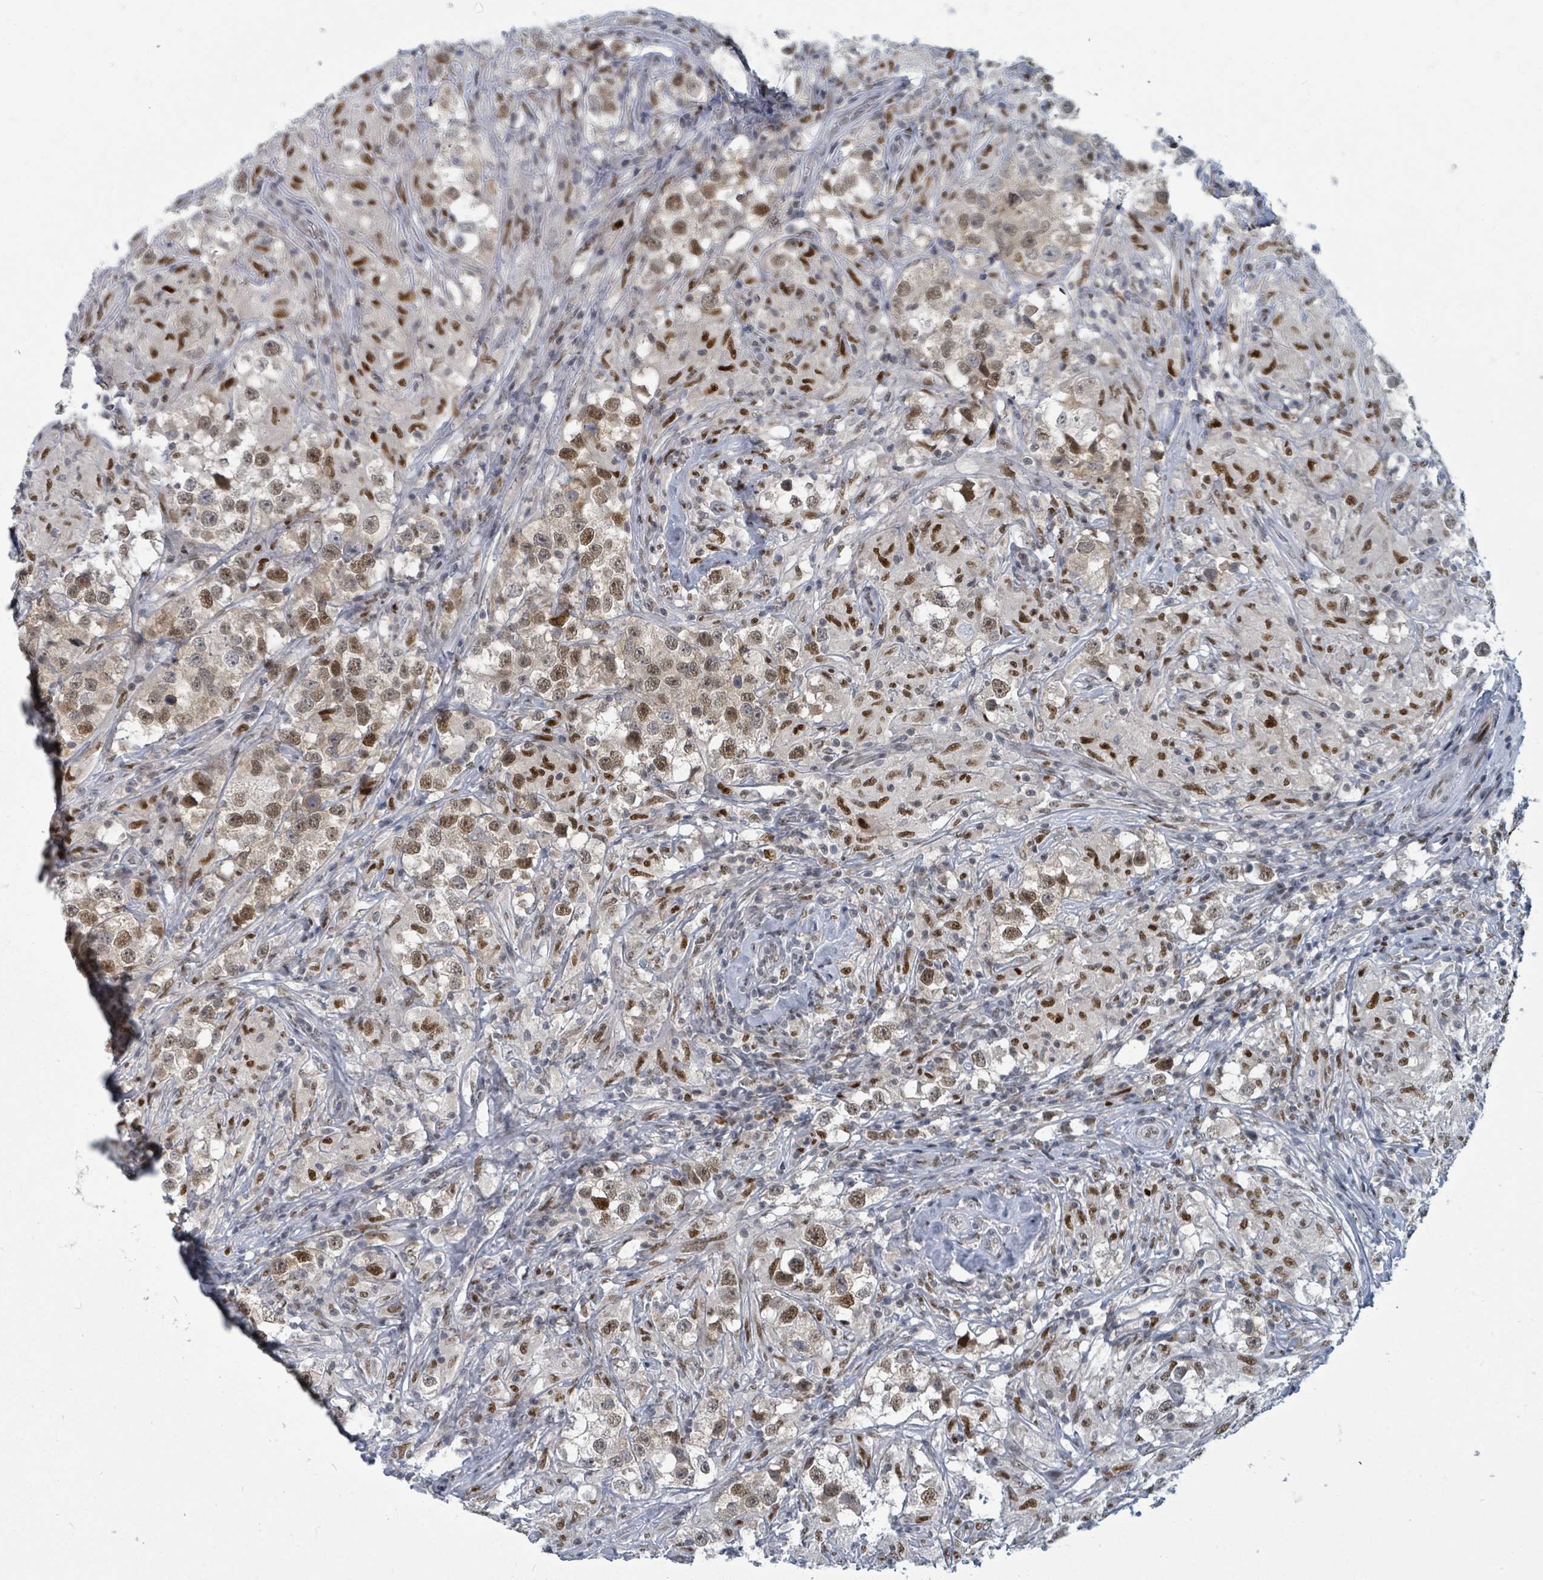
{"staining": {"intensity": "moderate", "quantity": ">75%", "location": "nuclear"}, "tissue": "testis cancer", "cell_type": "Tumor cells", "image_type": "cancer", "snomed": [{"axis": "morphology", "description": "Seminoma, NOS"}, {"axis": "topography", "description": "Testis"}], "caption": "Immunohistochemistry (IHC) histopathology image of seminoma (testis) stained for a protein (brown), which demonstrates medium levels of moderate nuclear staining in about >75% of tumor cells.", "gene": "UCK1", "patient": {"sex": "male", "age": 46}}